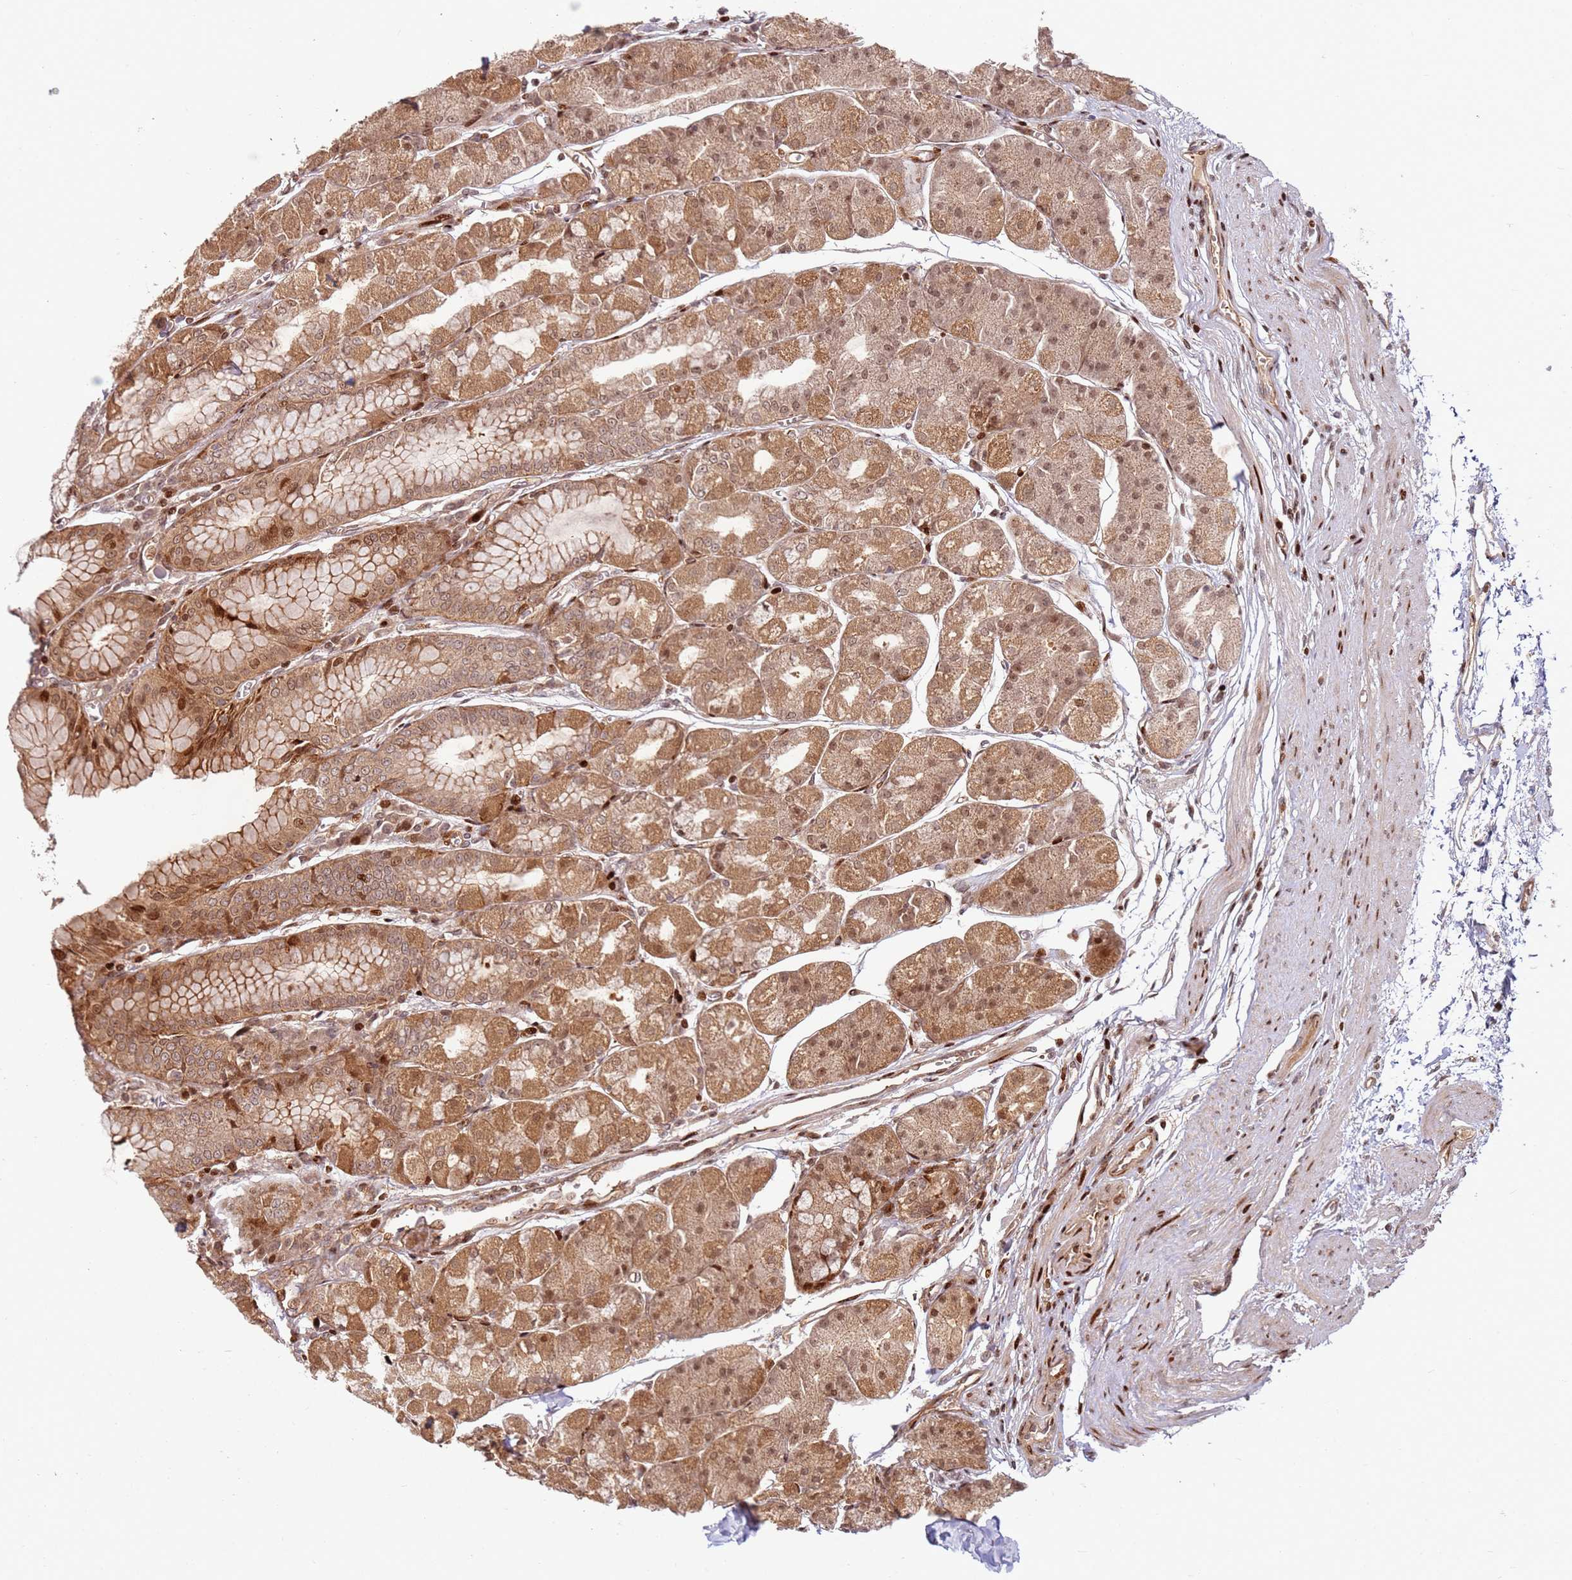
{"staining": {"intensity": "strong", "quantity": ">75%", "location": "cytoplasmic/membranous,nuclear"}, "tissue": "stomach", "cell_type": "Glandular cells", "image_type": "normal", "snomed": [{"axis": "morphology", "description": "Normal tissue, NOS"}, {"axis": "topography", "description": "Stomach"}], "caption": "Glandular cells display high levels of strong cytoplasmic/membranous,nuclear expression in approximately >75% of cells in unremarkable stomach. (DAB (3,3'-diaminobenzidine) IHC, brown staining for protein, blue staining for nuclei).", "gene": "TMEM233", "patient": {"sex": "male", "age": 55}}